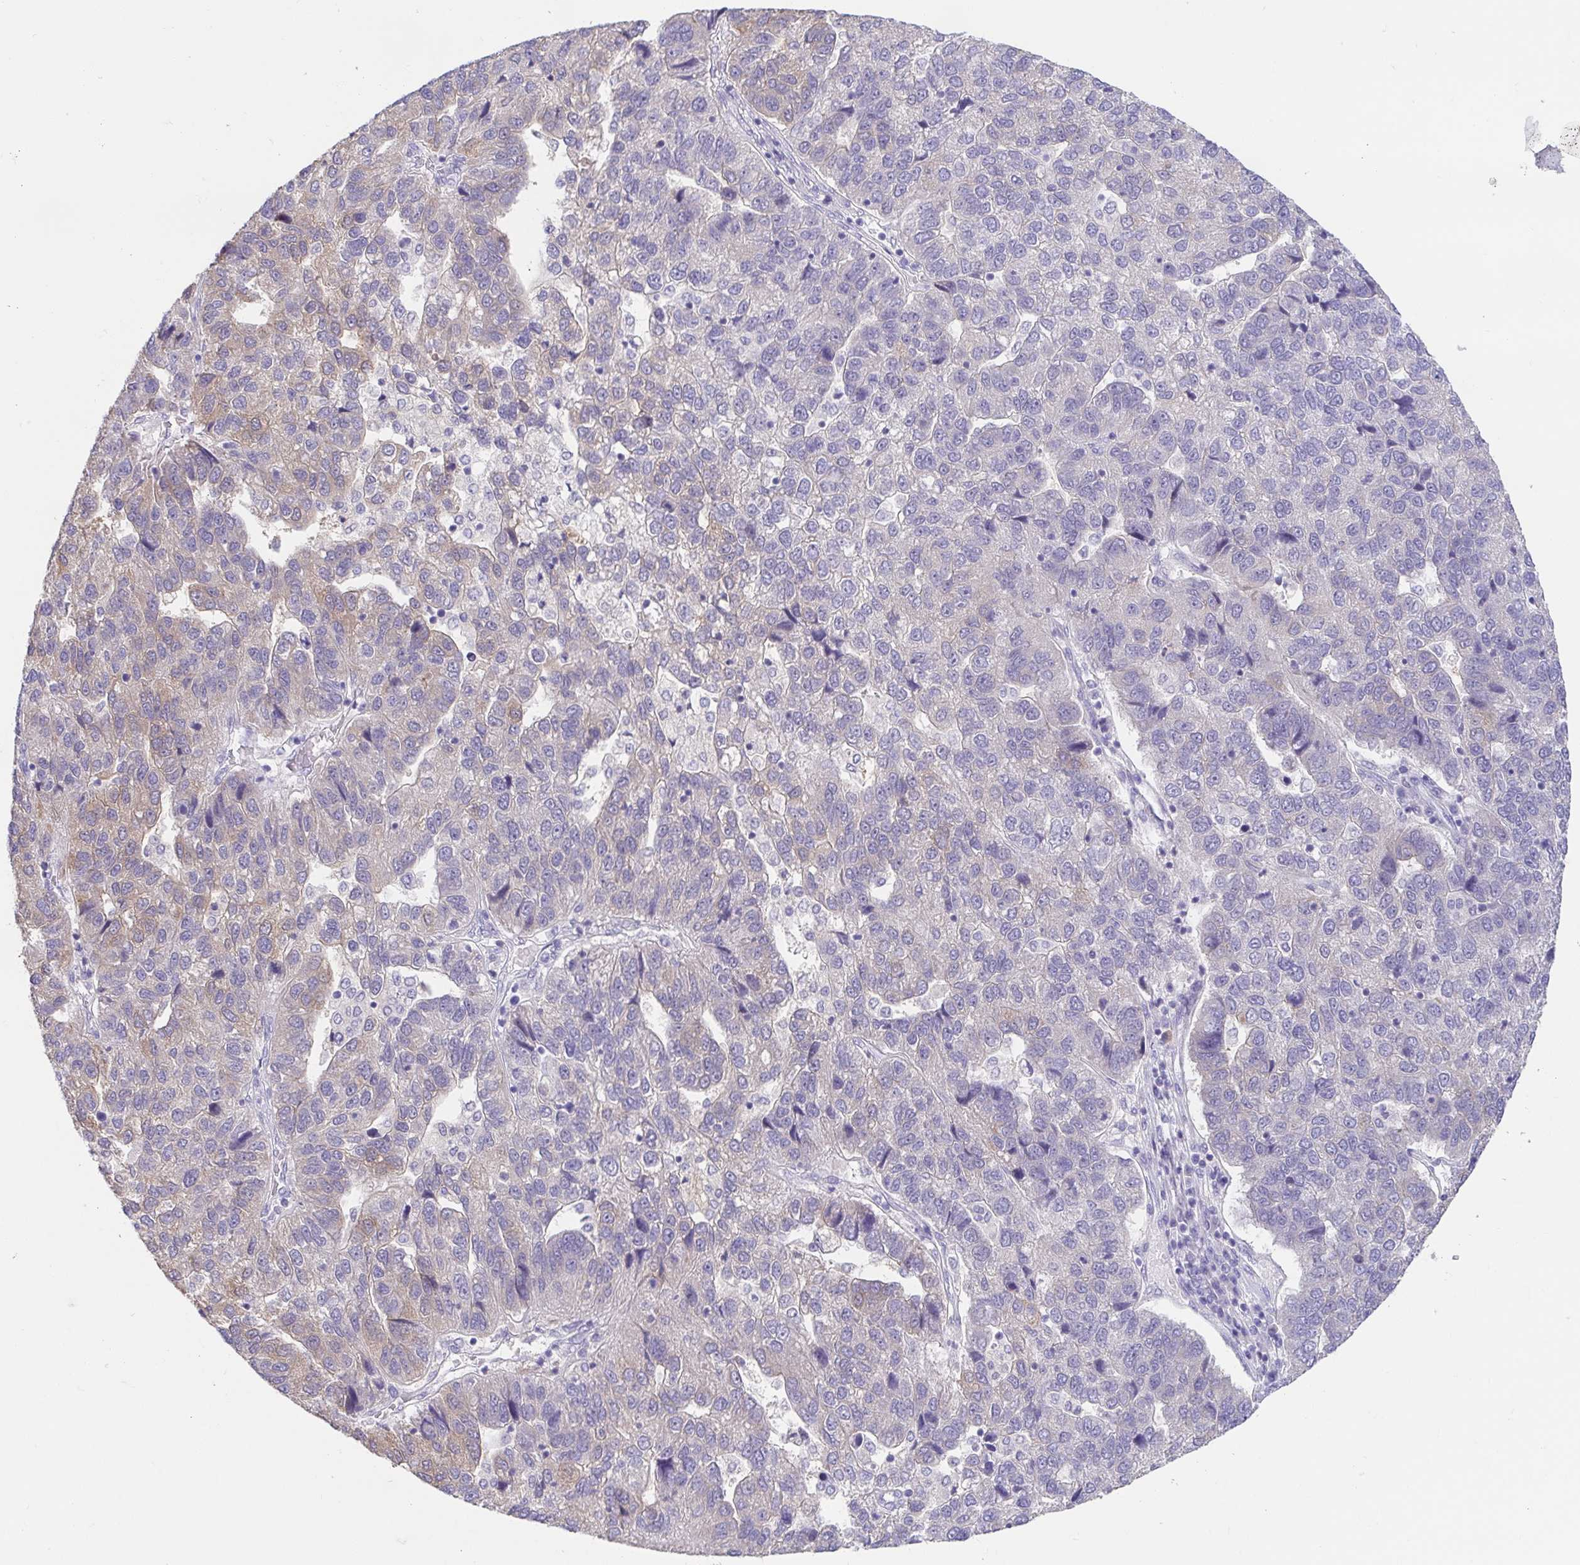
{"staining": {"intensity": "weak", "quantity": "<25%", "location": "cytoplasmic/membranous"}, "tissue": "pancreatic cancer", "cell_type": "Tumor cells", "image_type": "cancer", "snomed": [{"axis": "morphology", "description": "Adenocarcinoma, NOS"}, {"axis": "topography", "description": "Pancreas"}], "caption": "High magnification brightfield microscopy of pancreatic cancer (adenocarcinoma) stained with DAB (brown) and counterstained with hematoxylin (blue): tumor cells show no significant staining. (Stains: DAB (3,3'-diaminobenzidine) immunohistochemistry with hematoxylin counter stain, Microscopy: brightfield microscopy at high magnification).", "gene": "FABP3", "patient": {"sex": "female", "age": 61}}